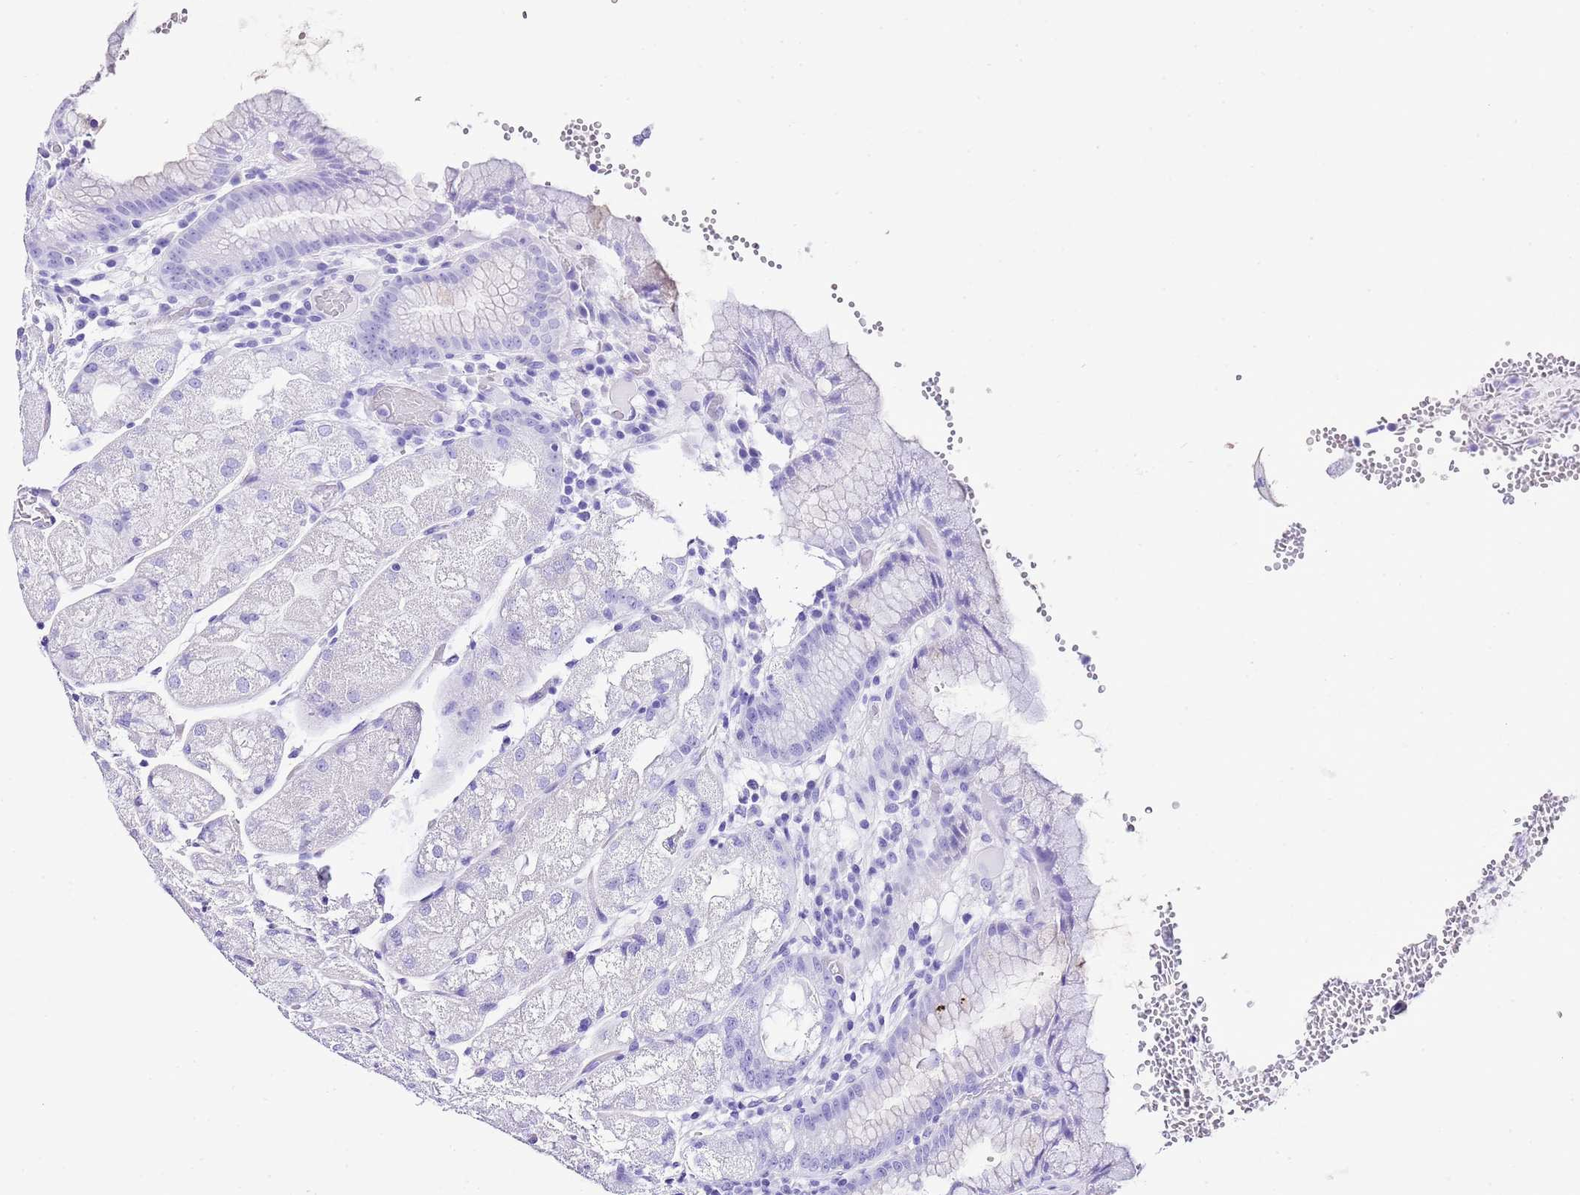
{"staining": {"intensity": "negative", "quantity": "none", "location": "none"}, "tissue": "stomach", "cell_type": "Glandular cells", "image_type": "normal", "snomed": [{"axis": "morphology", "description": "Normal tissue, NOS"}, {"axis": "topography", "description": "Stomach, upper"}], "caption": "Human stomach stained for a protein using IHC shows no positivity in glandular cells.", "gene": "KCNC1", "patient": {"sex": "male", "age": 52}}